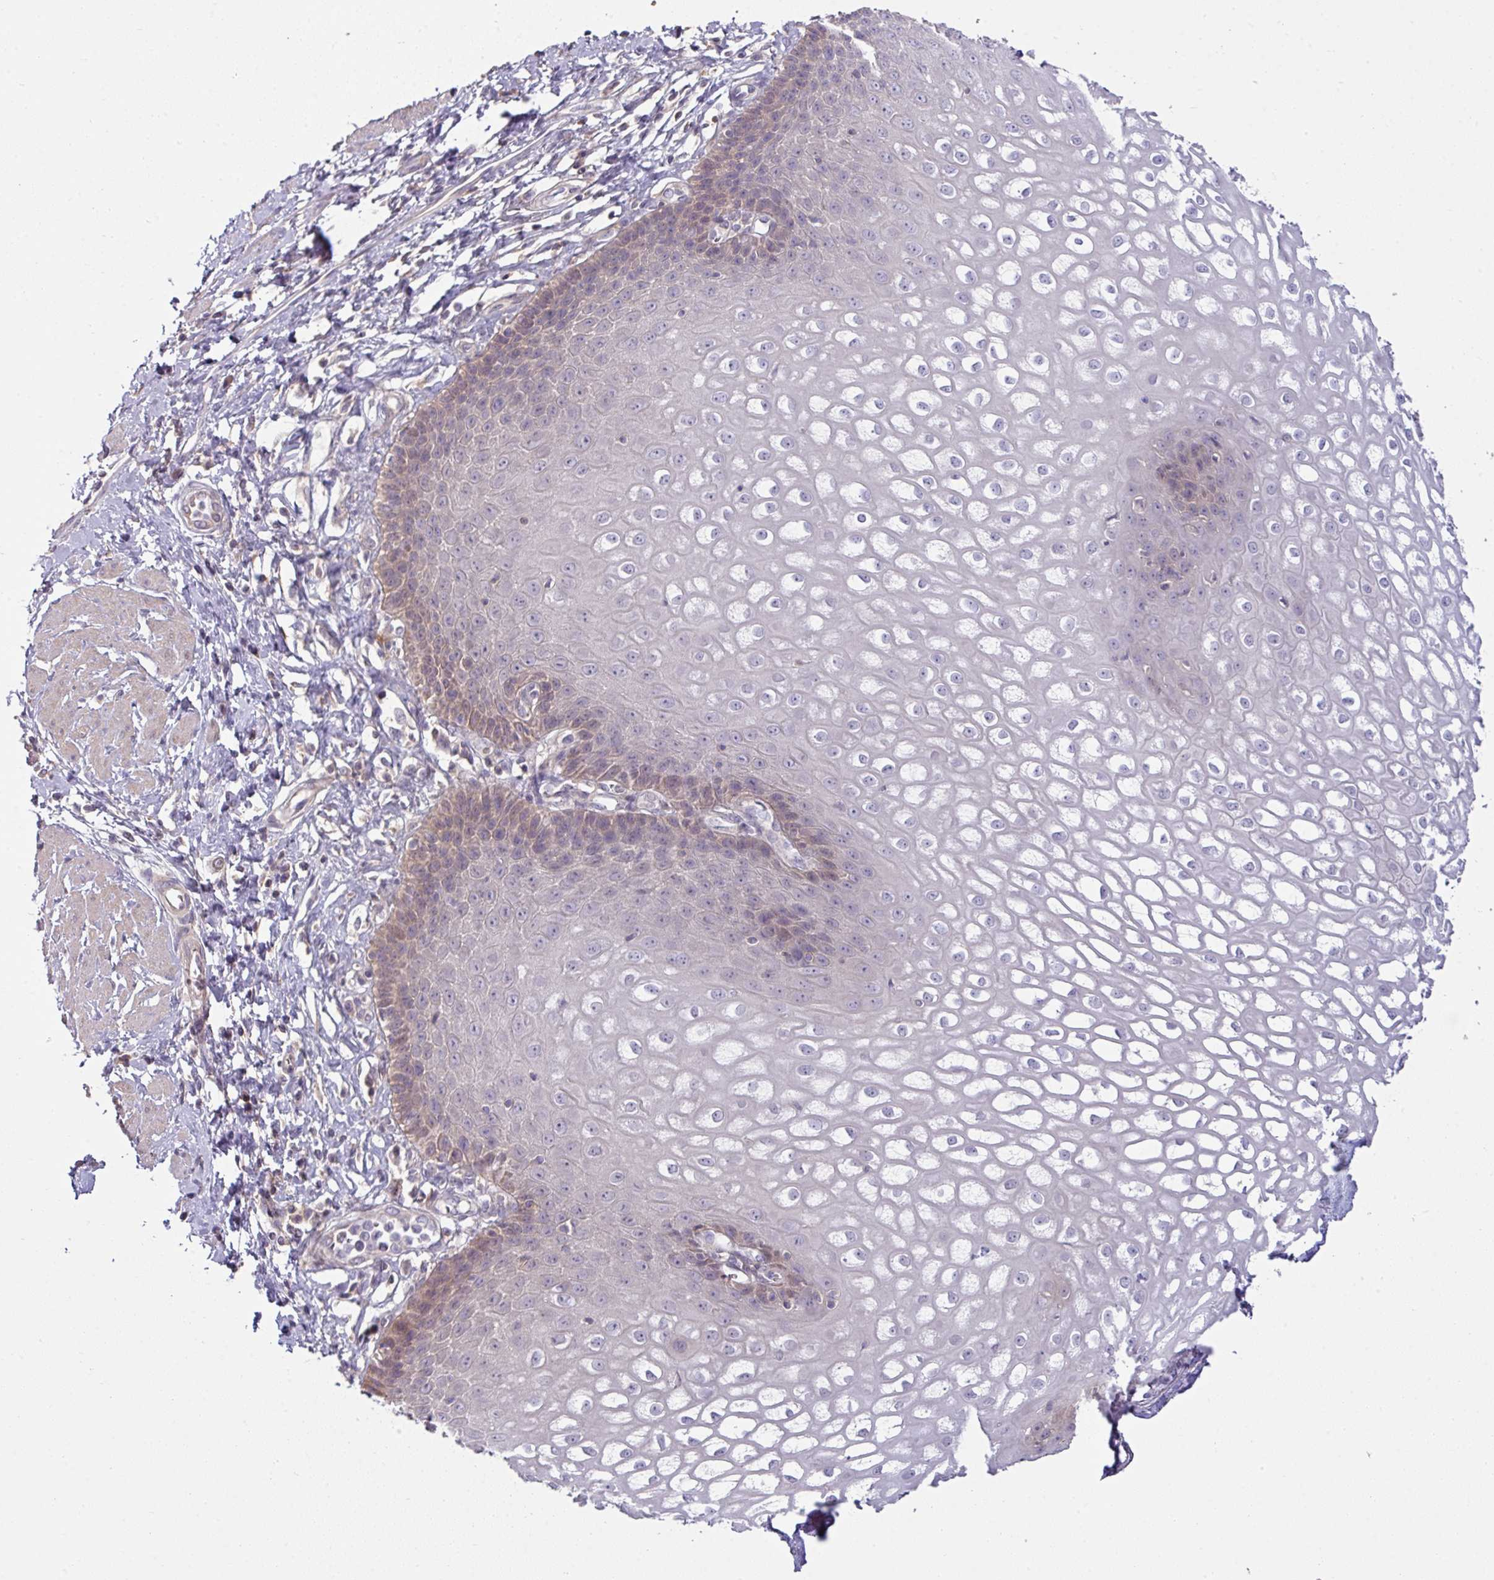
{"staining": {"intensity": "weak", "quantity": "<25%", "location": "cytoplasmic/membranous"}, "tissue": "esophagus", "cell_type": "Squamous epithelial cells", "image_type": "normal", "snomed": [{"axis": "morphology", "description": "Normal tissue, NOS"}, {"axis": "topography", "description": "Esophagus"}], "caption": "The immunohistochemistry (IHC) photomicrograph has no significant expression in squamous epithelial cells of esophagus. Brightfield microscopy of immunohistochemistry (IHC) stained with DAB (brown) and hematoxylin (blue), captured at high magnification.", "gene": "SLAMF6", "patient": {"sex": "male", "age": 67}}